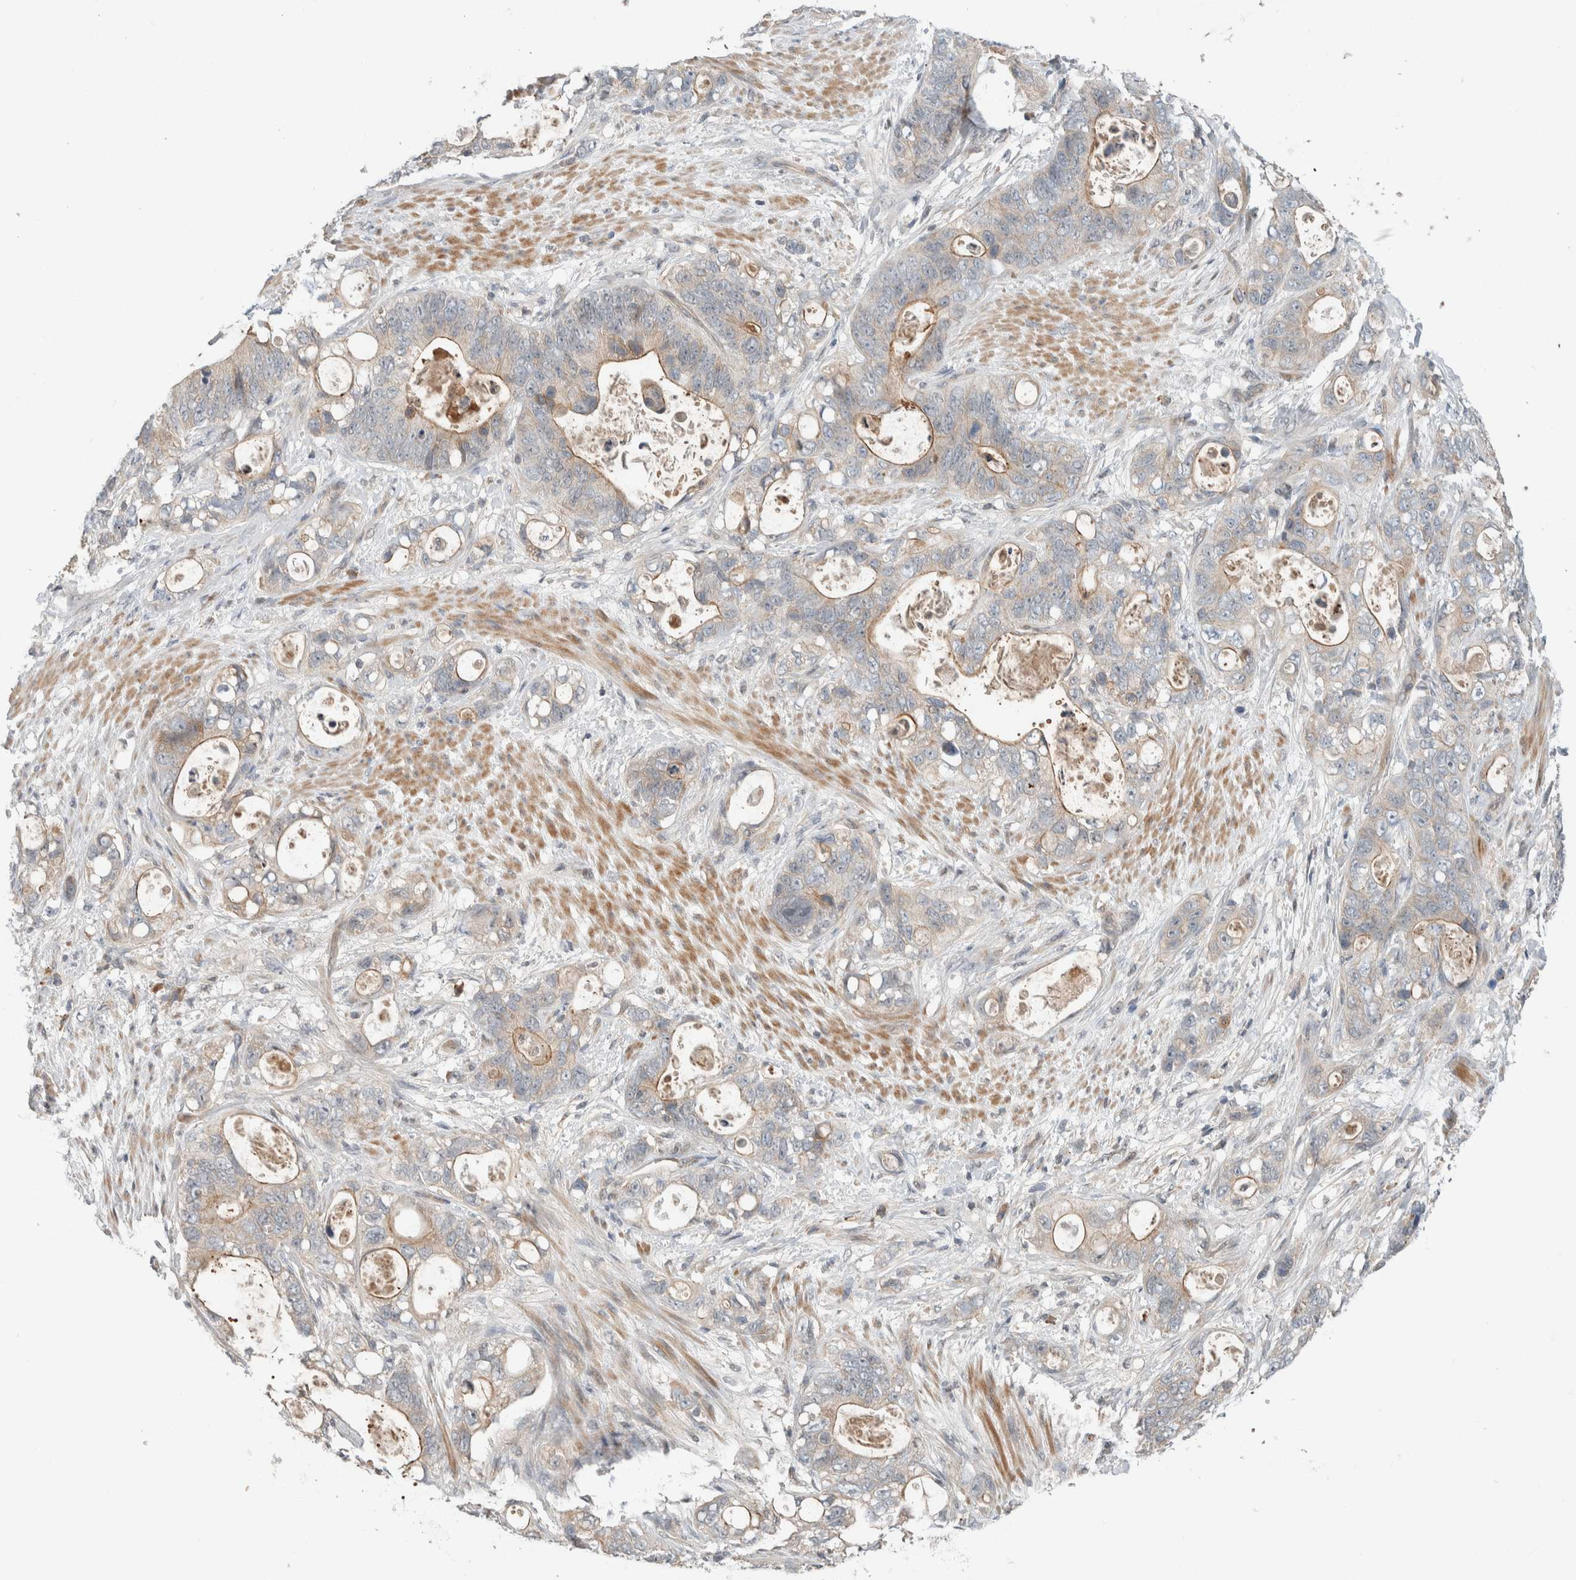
{"staining": {"intensity": "weak", "quantity": "25%-75%", "location": "cytoplasmic/membranous"}, "tissue": "stomach cancer", "cell_type": "Tumor cells", "image_type": "cancer", "snomed": [{"axis": "morphology", "description": "Normal tissue, NOS"}, {"axis": "morphology", "description": "Adenocarcinoma, NOS"}, {"axis": "topography", "description": "Stomach"}], "caption": "Tumor cells display low levels of weak cytoplasmic/membranous expression in approximately 25%-75% of cells in human stomach cancer (adenocarcinoma). (DAB (3,3'-diaminobenzidine) IHC, brown staining for protein, blue staining for nuclei).", "gene": "ARMC7", "patient": {"sex": "female", "age": 89}}